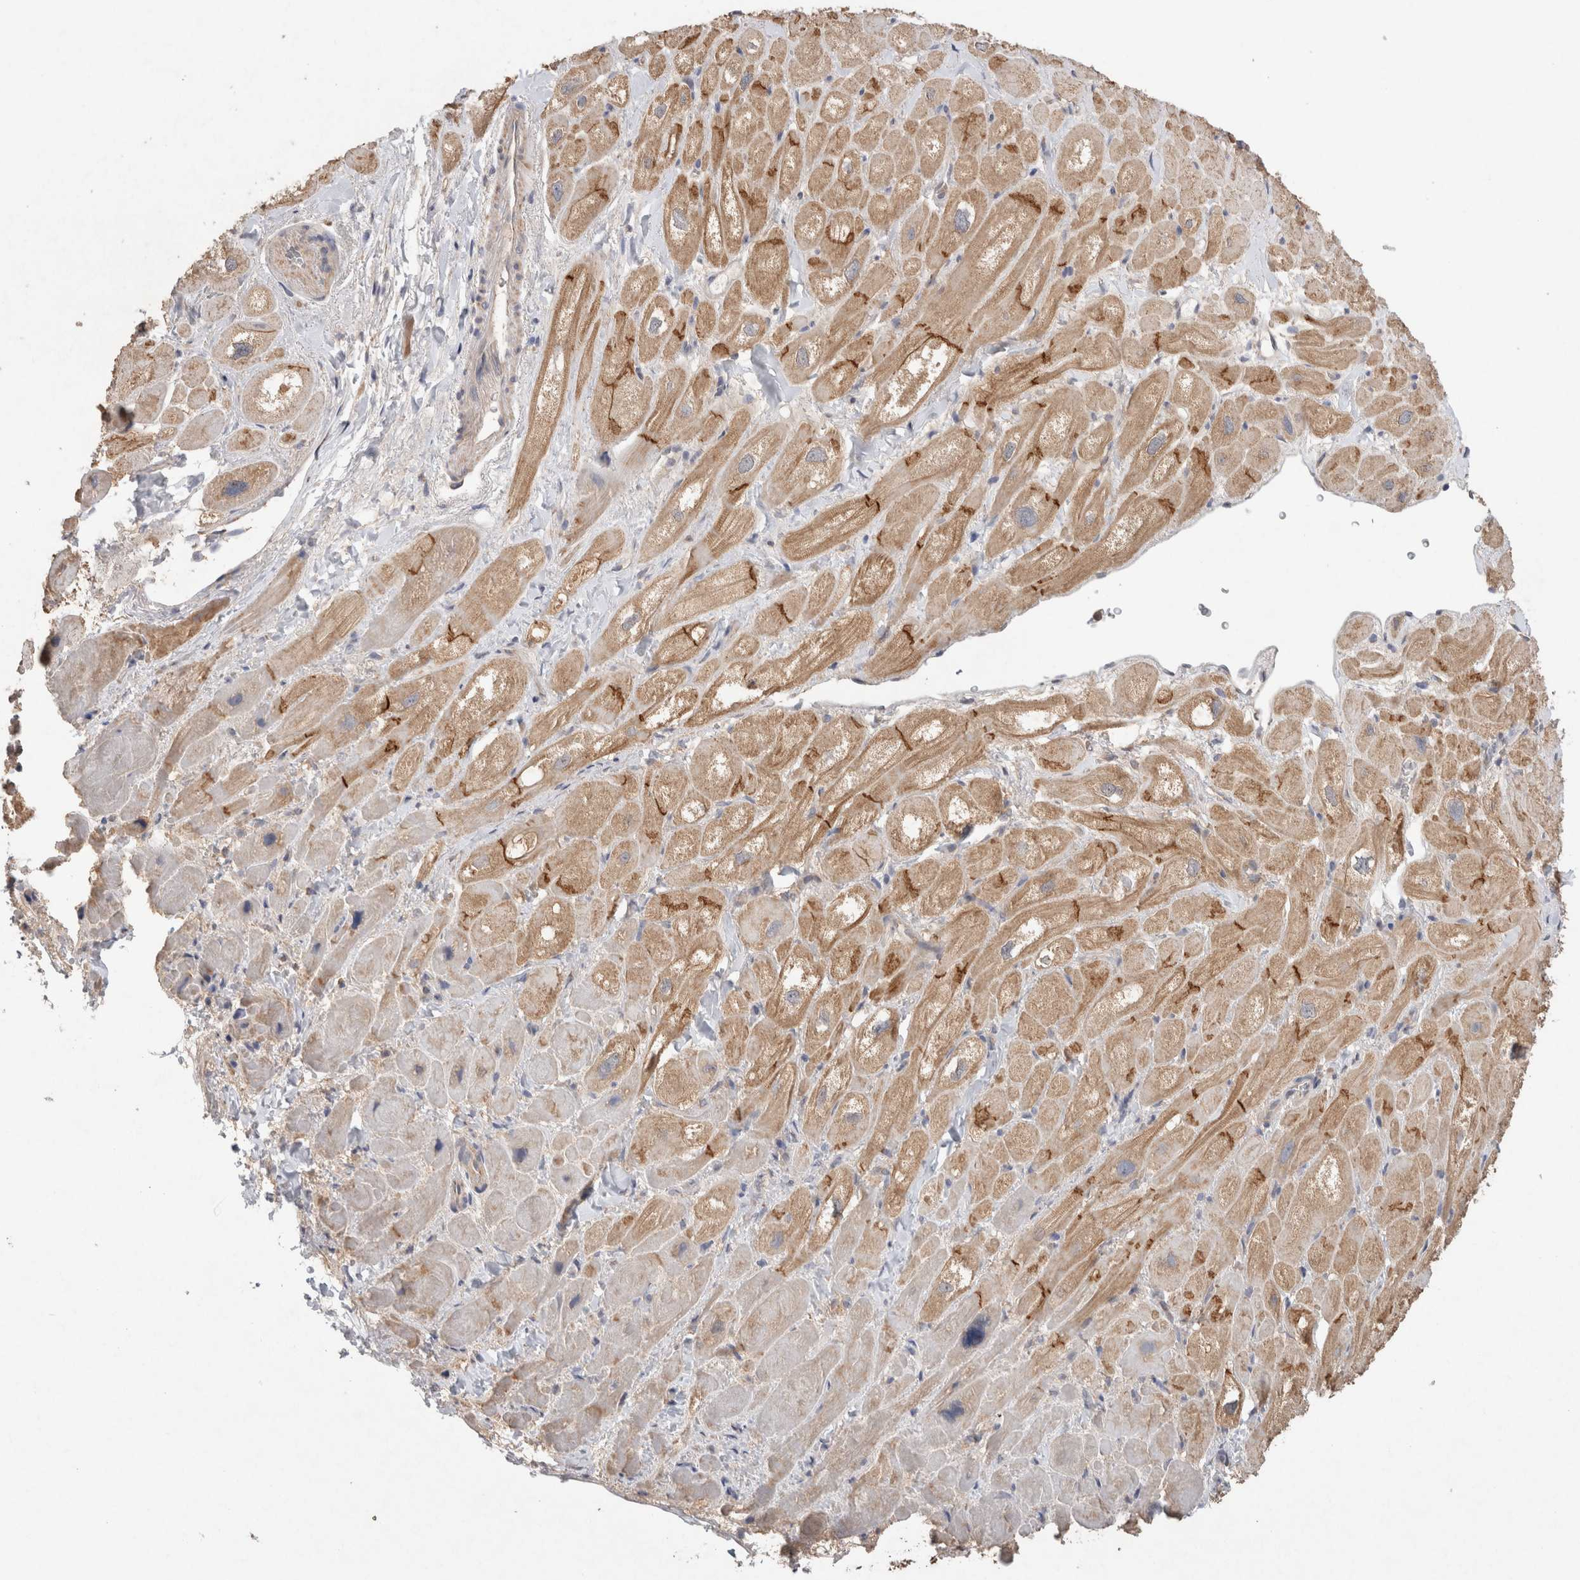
{"staining": {"intensity": "moderate", "quantity": "25%-75%", "location": "cytoplasmic/membranous"}, "tissue": "heart muscle", "cell_type": "Cardiomyocytes", "image_type": "normal", "snomed": [{"axis": "morphology", "description": "Normal tissue, NOS"}, {"axis": "topography", "description": "Heart"}], "caption": "The photomicrograph displays staining of benign heart muscle, revealing moderate cytoplasmic/membranous protein positivity (brown color) within cardiomyocytes.", "gene": "RAB14", "patient": {"sex": "male", "age": 49}}